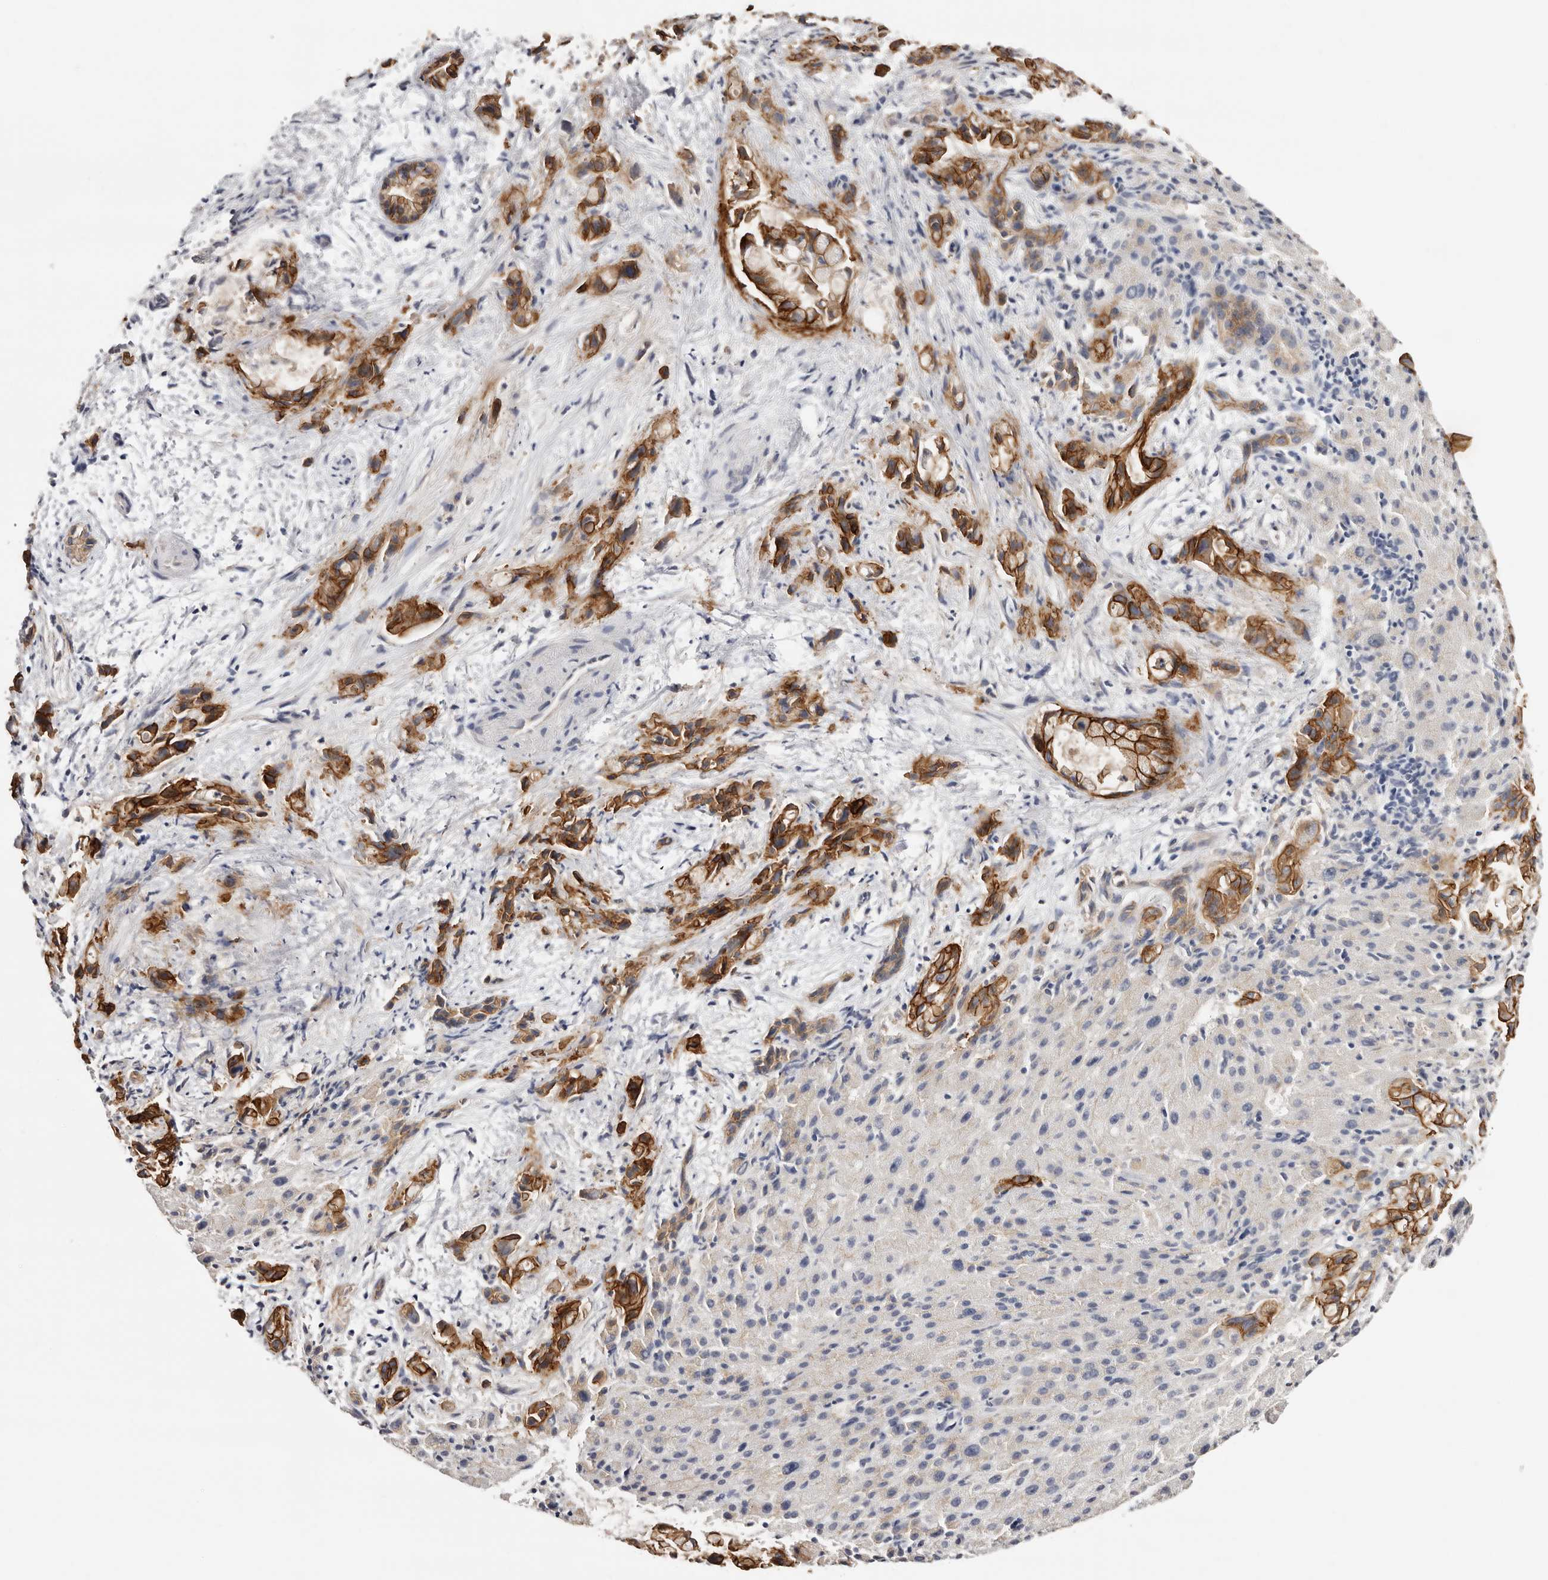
{"staining": {"intensity": "strong", "quantity": "25%-75%", "location": "cytoplasmic/membranous"}, "tissue": "liver cancer", "cell_type": "Tumor cells", "image_type": "cancer", "snomed": [{"axis": "morphology", "description": "Cholangiocarcinoma"}, {"axis": "topography", "description": "Liver"}], "caption": "A micrograph of human liver cholangiocarcinoma stained for a protein exhibits strong cytoplasmic/membranous brown staining in tumor cells.", "gene": "S100A14", "patient": {"sex": "female", "age": 72}}